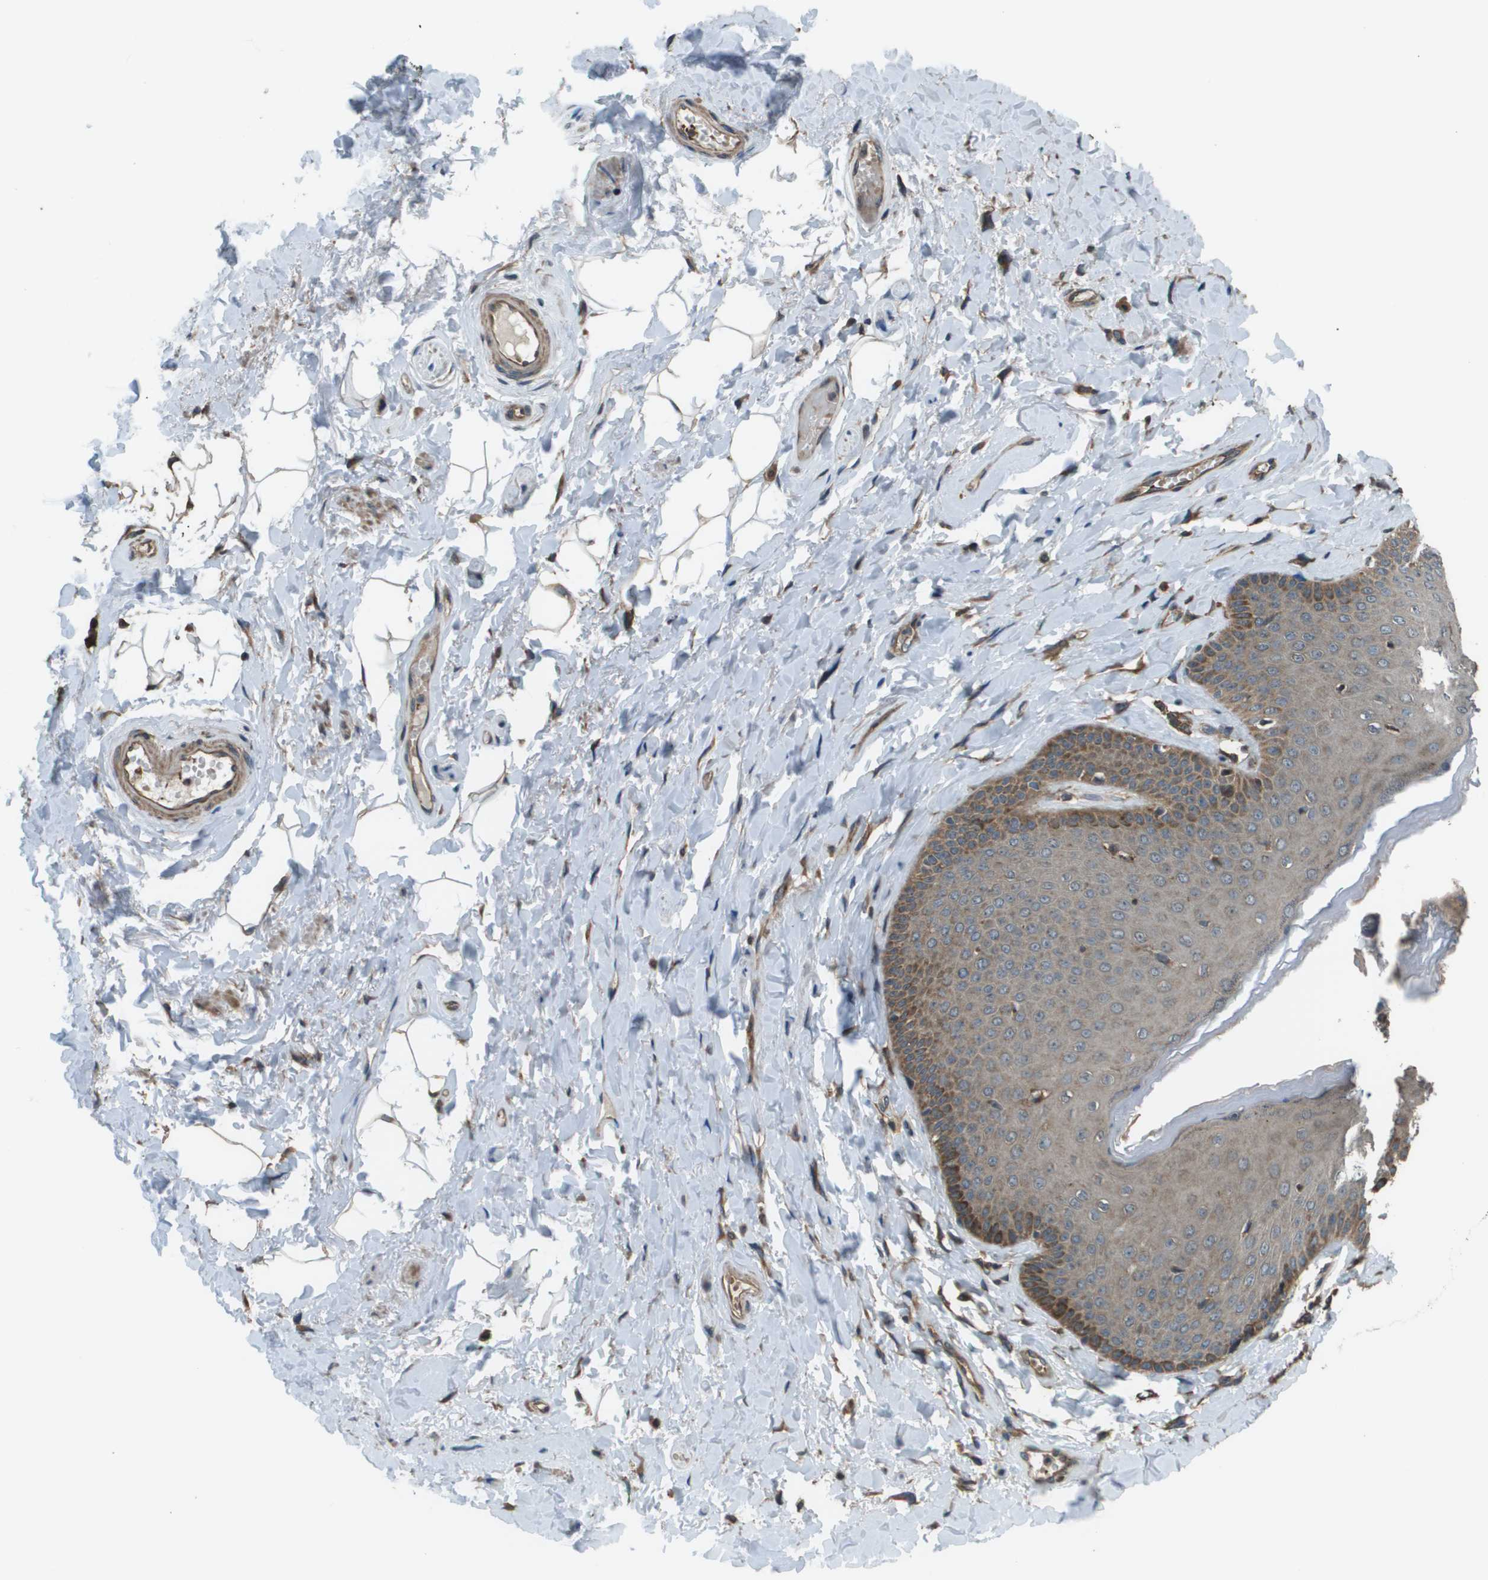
{"staining": {"intensity": "moderate", "quantity": "25%-75%", "location": "cytoplasmic/membranous"}, "tissue": "skin", "cell_type": "Epidermal cells", "image_type": "normal", "snomed": [{"axis": "morphology", "description": "Normal tissue, NOS"}, {"axis": "topography", "description": "Anal"}], "caption": "The histopathology image displays staining of normal skin, revealing moderate cytoplasmic/membranous protein expression (brown color) within epidermal cells. (DAB (3,3'-diaminobenzidine) IHC with brightfield microscopy, high magnification).", "gene": "PLPBP", "patient": {"sex": "male", "age": 69}}